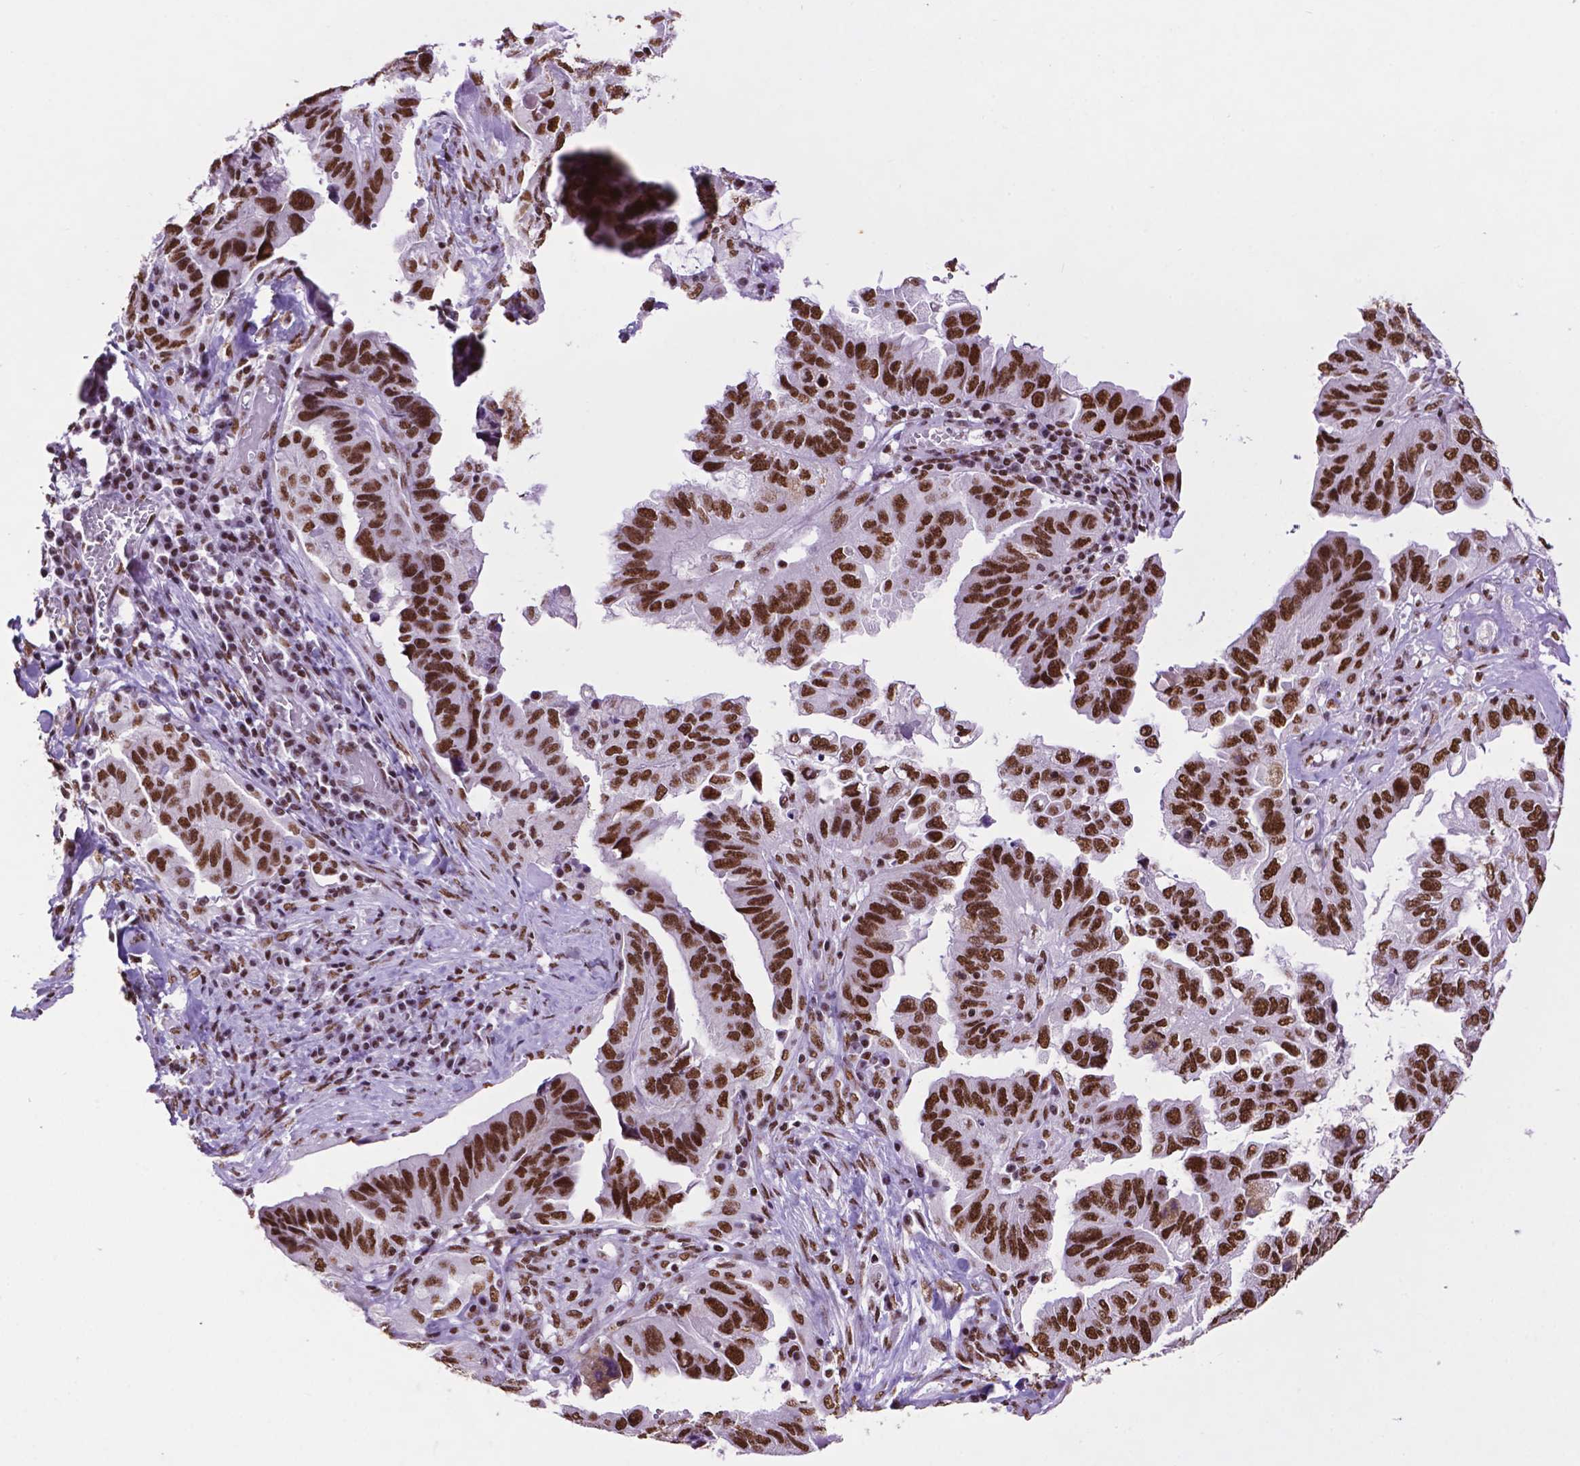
{"staining": {"intensity": "strong", "quantity": ">75%", "location": "nuclear"}, "tissue": "ovarian cancer", "cell_type": "Tumor cells", "image_type": "cancer", "snomed": [{"axis": "morphology", "description": "Cystadenocarcinoma, serous, NOS"}, {"axis": "topography", "description": "Ovary"}], "caption": "IHC (DAB (3,3'-diaminobenzidine)) staining of human ovarian cancer demonstrates strong nuclear protein staining in approximately >75% of tumor cells.", "gene": "CCAR2", "patient": {"sex": "female", "age": 79}}